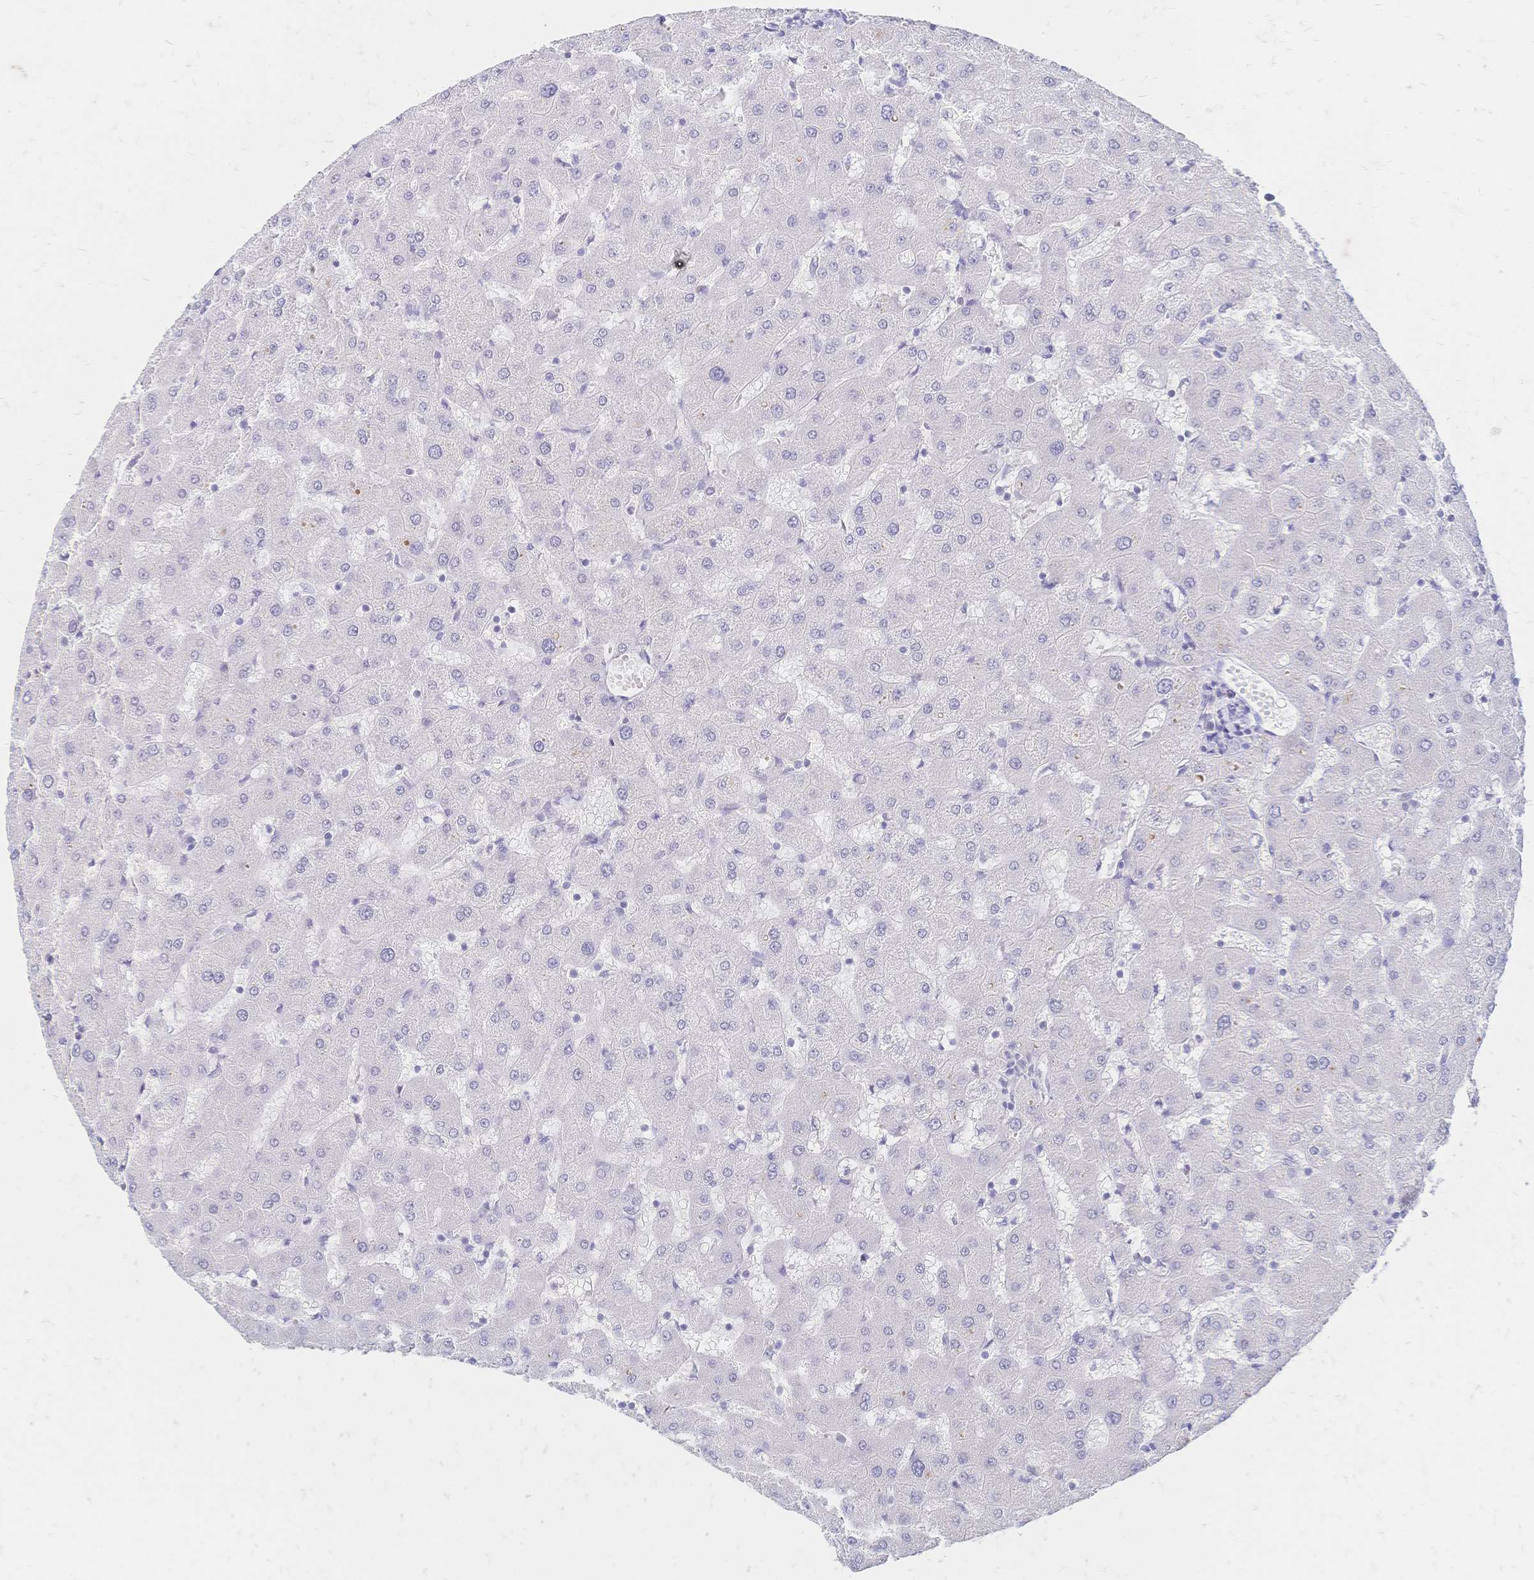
{"staining": {"intensity": "negative", "quantity": "none", "location": "none"}, "tissue": "liver", "cell_type": "Cholangiocytes", "image_type": "normal", "snomed": [{"axis": "morphology", "description": "Normal tissue, NOS"}, {"axis": "topography", "description": "Liver"}], "caption": "Immunohistochemistry (IHC) micrograph of unremarkable human liver stained for a protein (brown), which displays no positivity in cholangiocytes. (Brightfield microscopy of DAB (3,3'-diaminobenzidine) IHC at high magnification).", "gene": "PSORS1C2", "patient": {"sex": "female", "age": 63}}